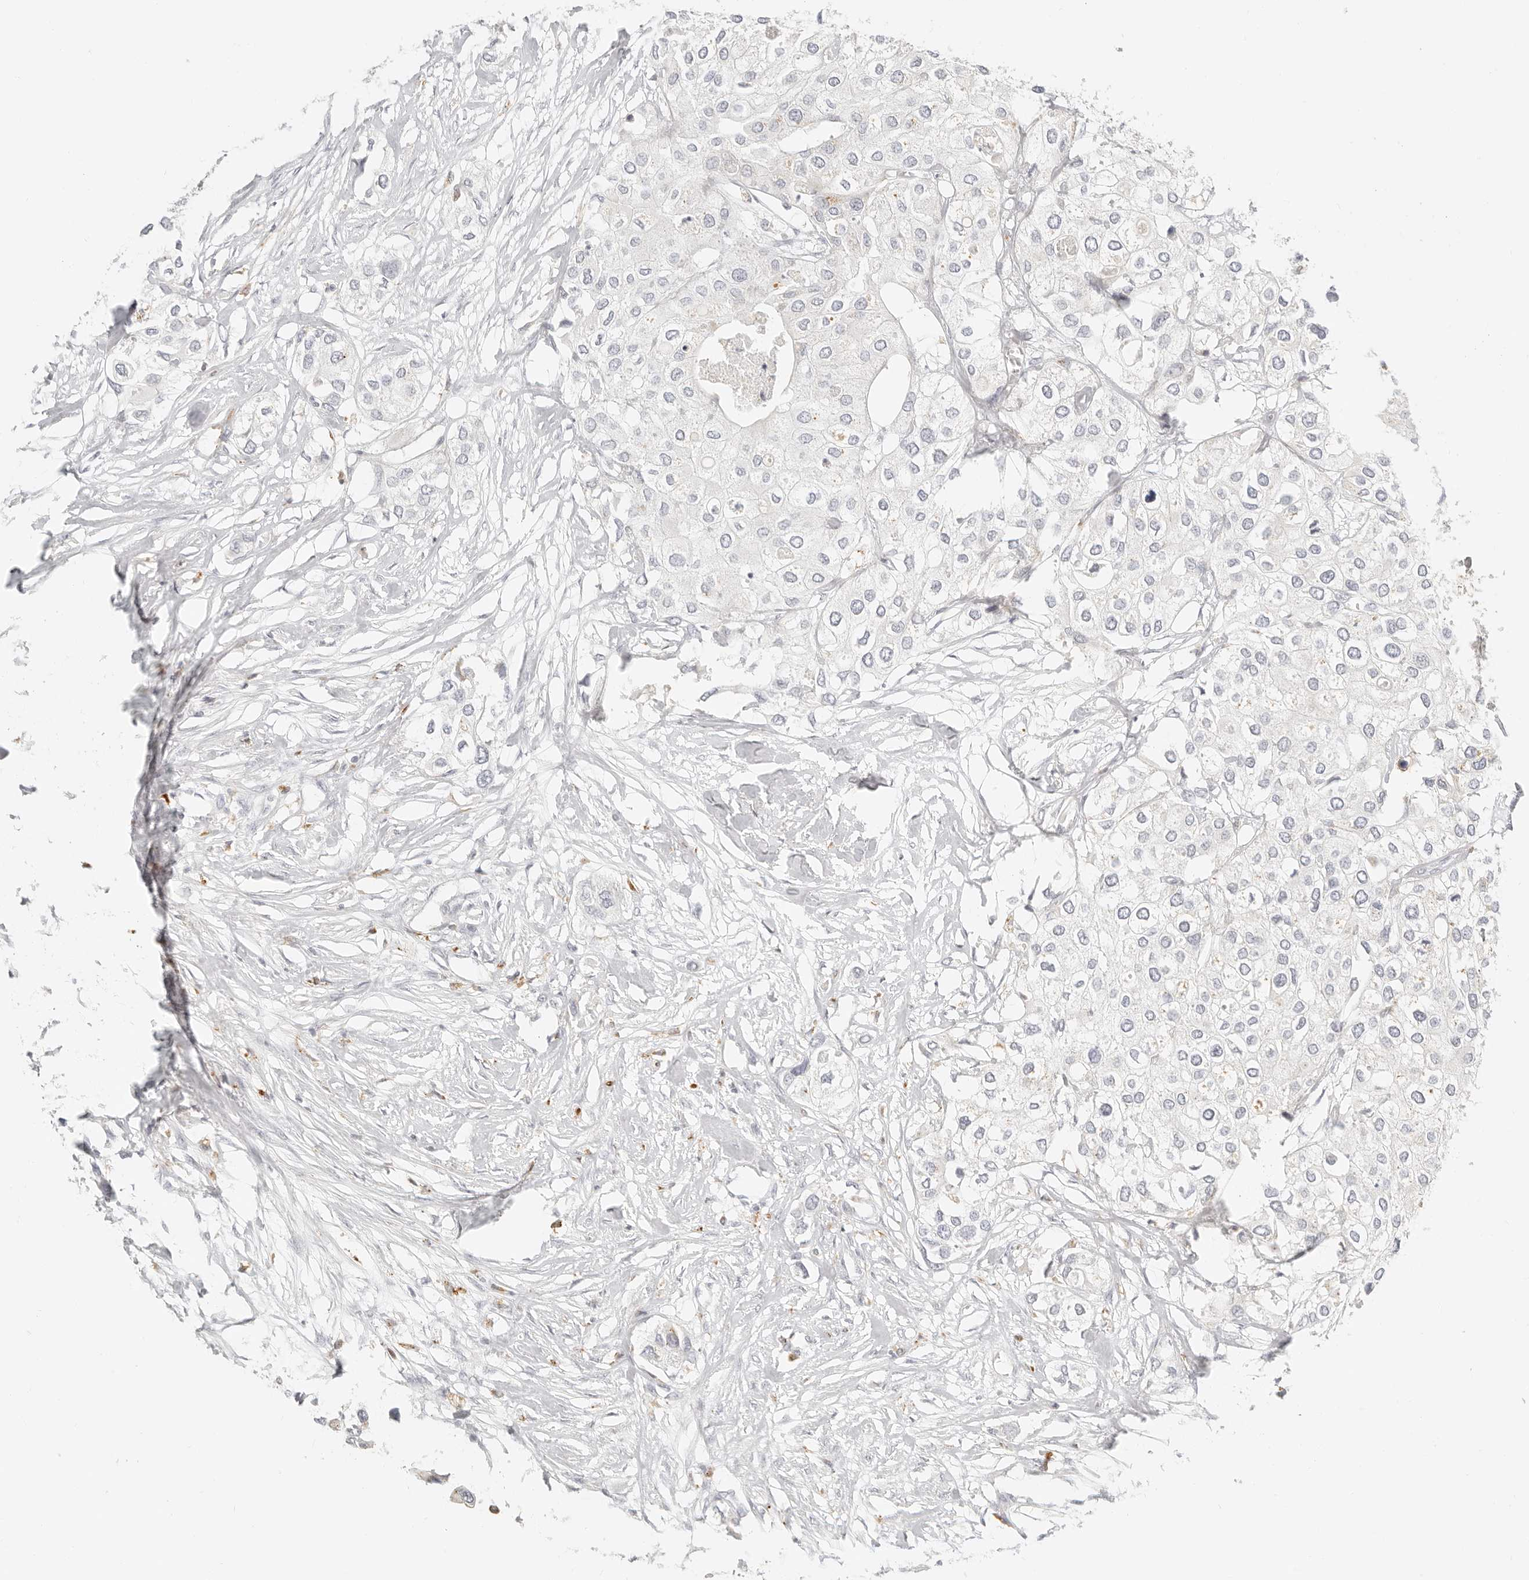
{"staining": {"intensity": "negative", "quantity": "none", "location": "none"}, "tissue": "urothelial cancer", "cell_type": "Tumor cells", "image_type": "cancer", "snomed": [{"axis": "morphology", "description": "Urothelial carcinoma, High grade"}, {"axis": "topography", "description": "Urinary bladder"}], "caption": "Urothelial carcinoma (high-grade) was stained to show a protein in brown. There is no significant expression in tumor cells.", "gene": "RNASET2", "patient": {"sex": "male", "age": 64}}